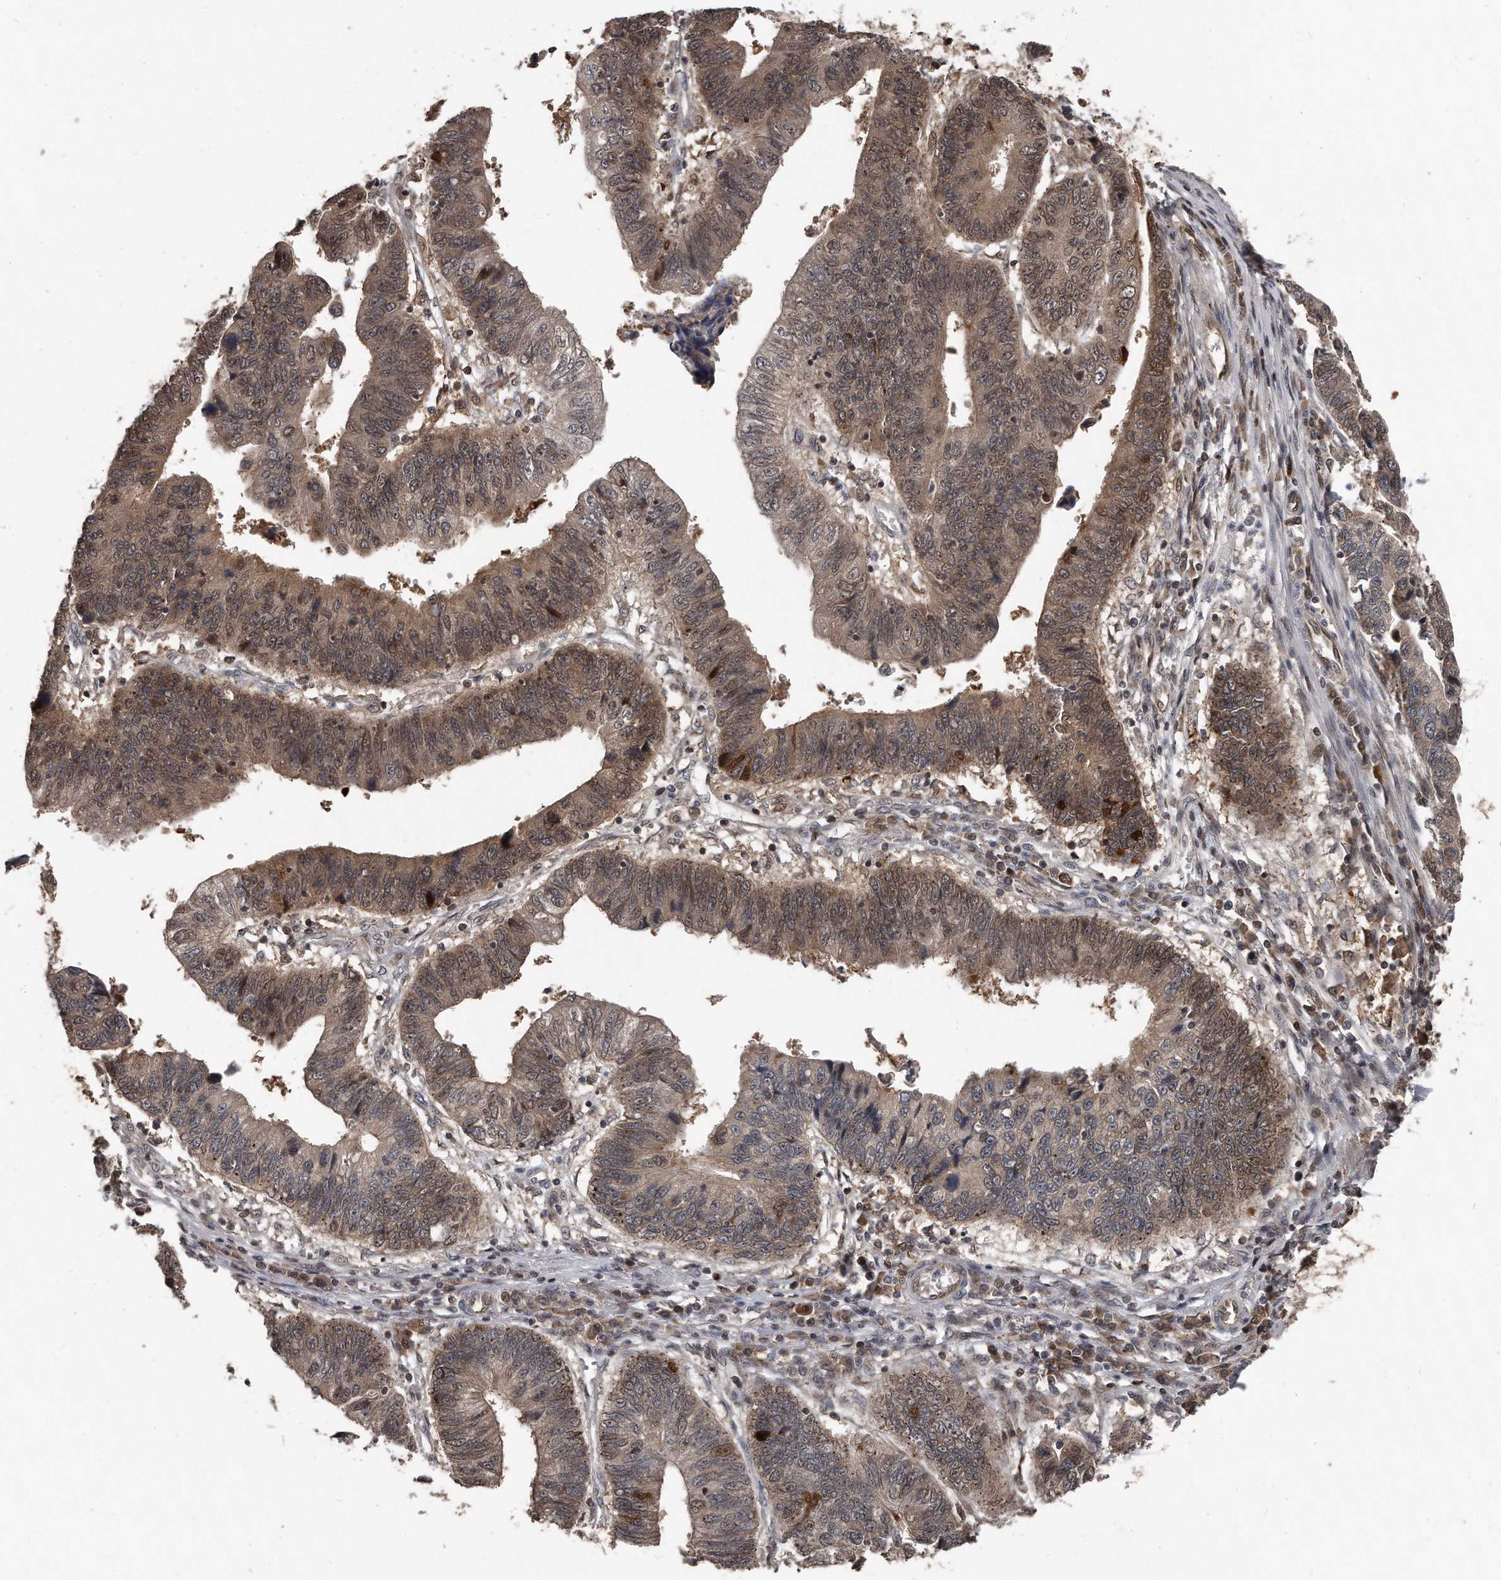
{"staining": {"intensity": "weak", "quantity": "25%-75%", "location": "nuclear"}, "tissue": "stomach cancer", "cell_type": "Tumor cells", "image_type": "cancer", "snomed": [{"axis": "morphology", "description": "Adenocarcinoma, NOS"}, {"axis": "topography", "description": "Stomach"}], "caption": "This histopathology image shows IHC staining of human adenocarcinoma (stomach), with low weak nuclear expression in about 25%-75% of tumor cells.", "gene": "GCH1", "patient": {"sex": "male", "age": 59}}